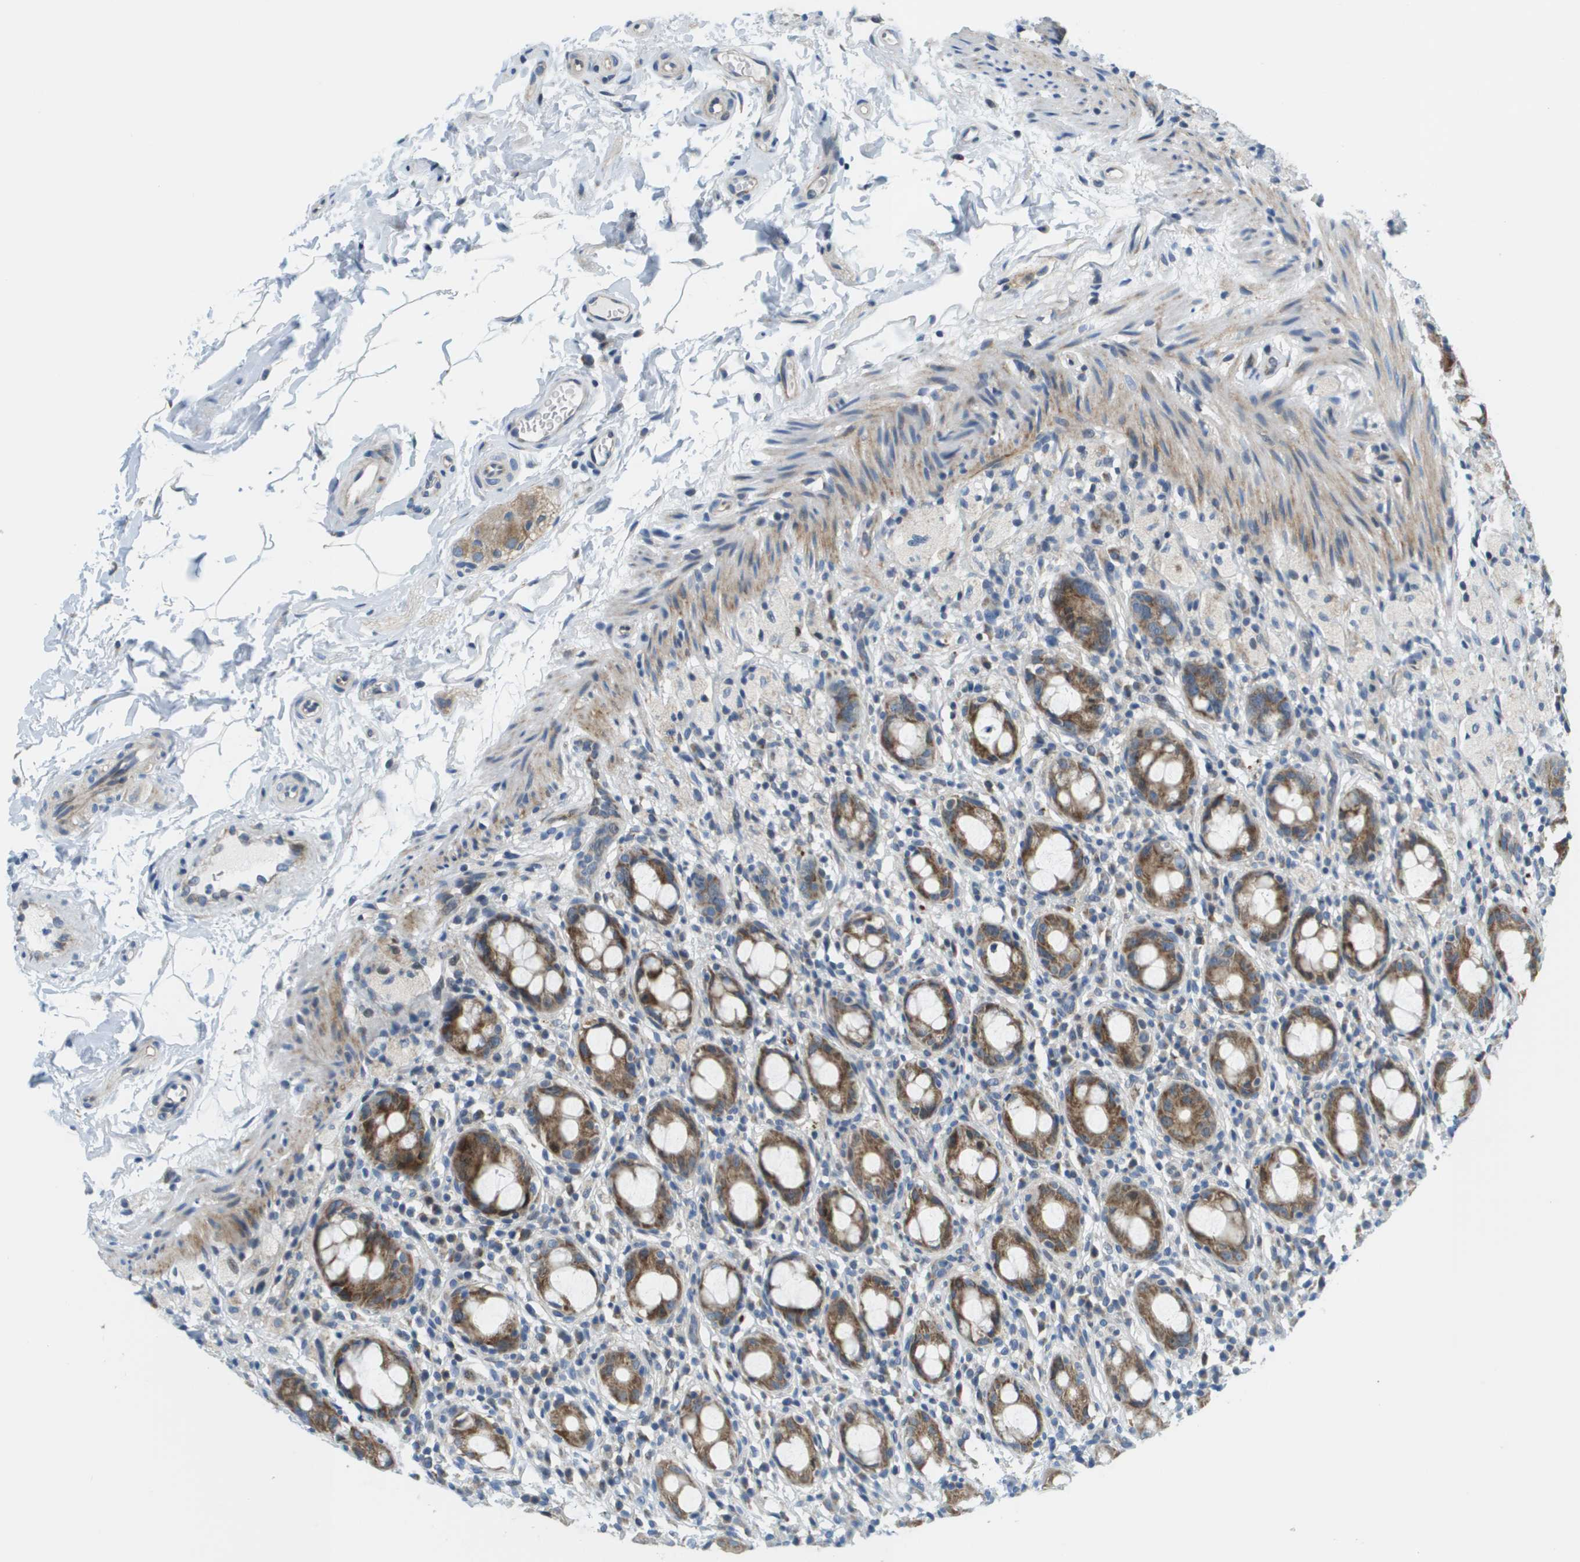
{"staining": {"intensity": "moderate", "quantity": ">75%", "location": "cytoplasmic/membranous"}, "tissue": "rectum", "cell_type": "Glandular cells", "image_type": "normal", "snomed": [{"axis": "morphology", "description": "Normal tissue, NOS"}, {"axis": "topography", "description": "Rectum"}], "caption": "A brown stain labels moderate cytoplasmic/membranous staining of a protein in glandular cells of unremarkable rectum.", "gene": "KRT23", "patient": {"sex": "male", "age": 44}}